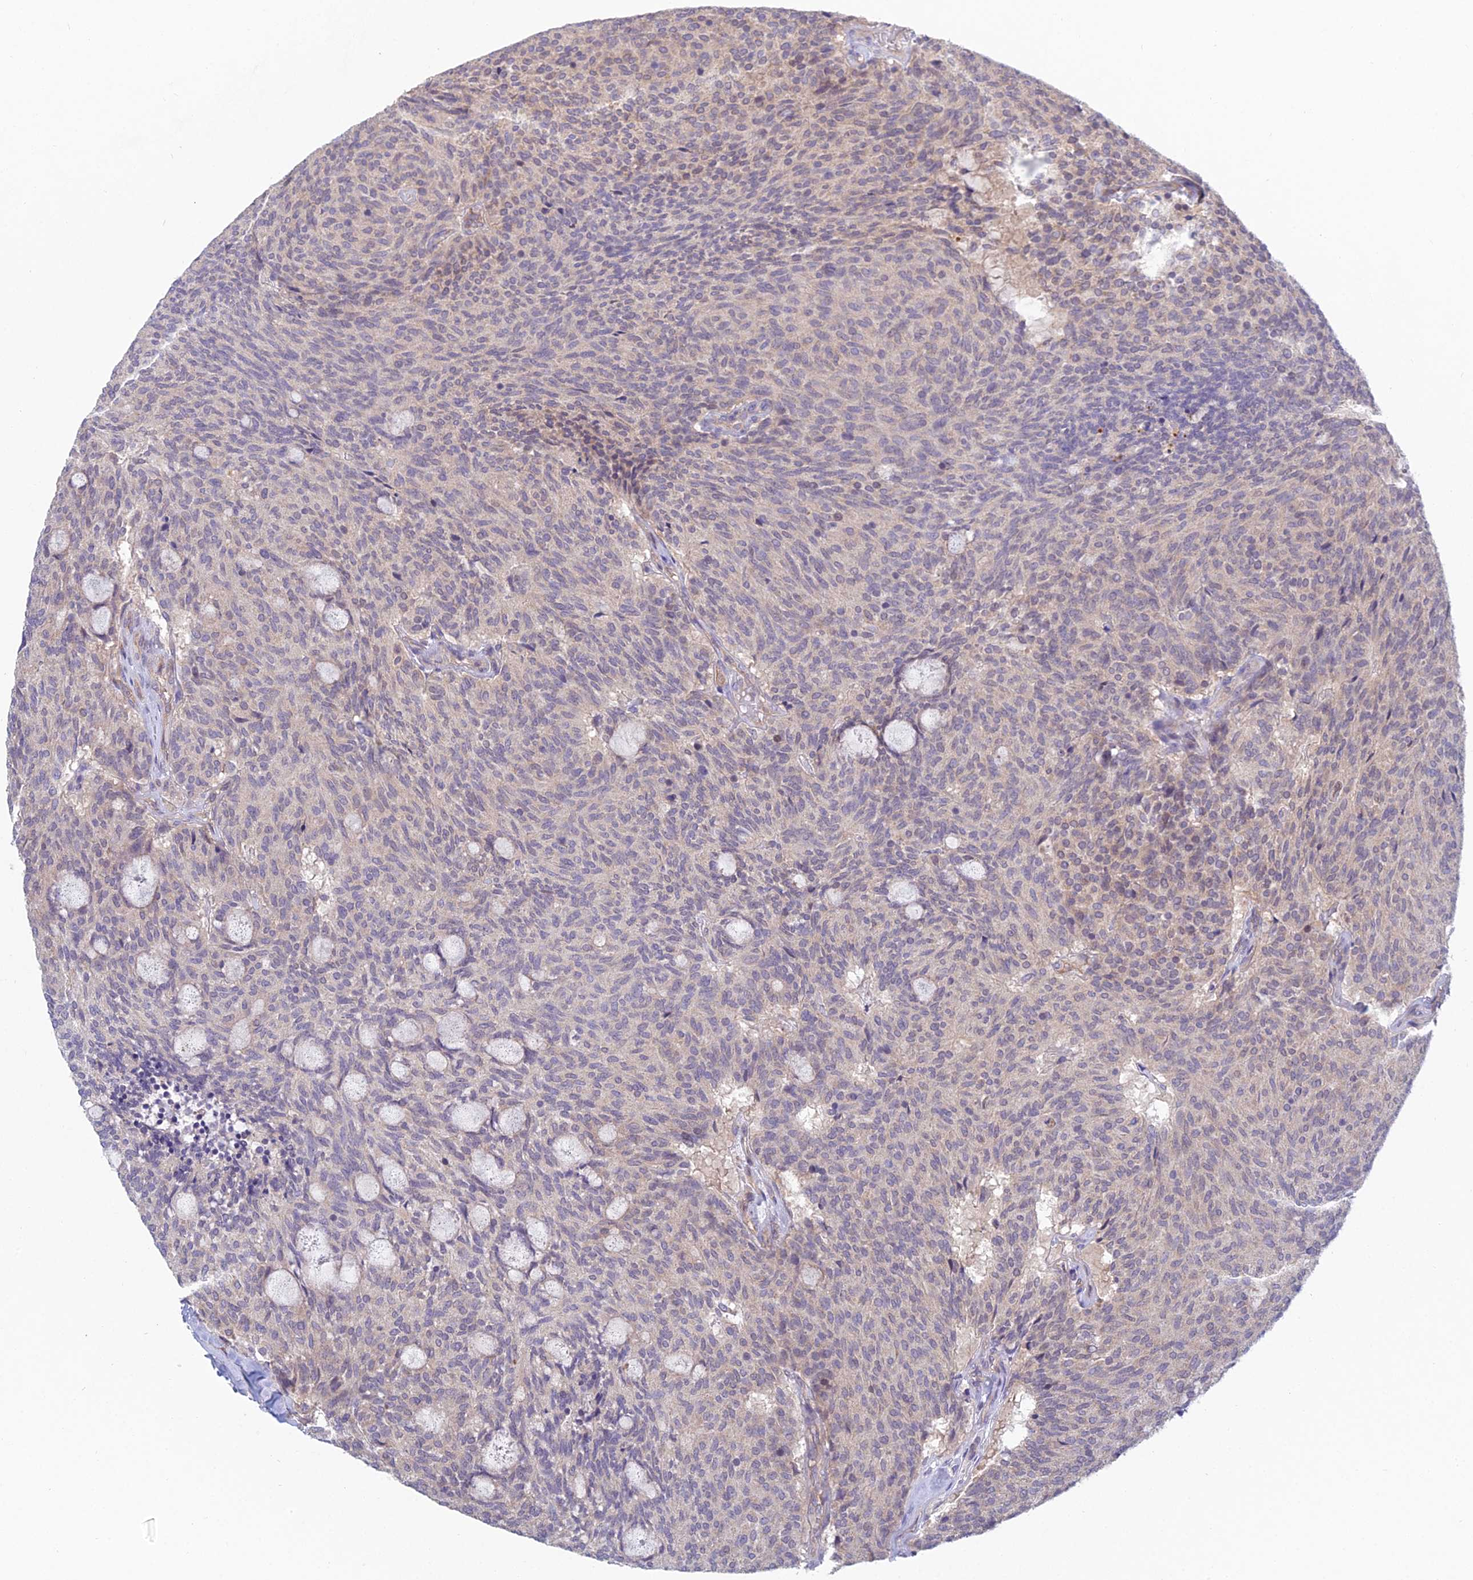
{"staining": {"intensity": "weak", "quantity": "<25%", "location": "cytoplasmic/membranous"}, "tissue": "carcinoid", "cell_type": "Tumor cells", "image_type": "cancer", "snomed": [{"axis": "morphology", "description": "Carcinoid, malignant, NOS"}, {"axis": "topography", "description": "Pancreas"}], "caption": "This is an IHC image of carcinoid. There is no expression in tumor cells.", "gene": "METTL26", "patient": {"sex": "female", "age": 54}}